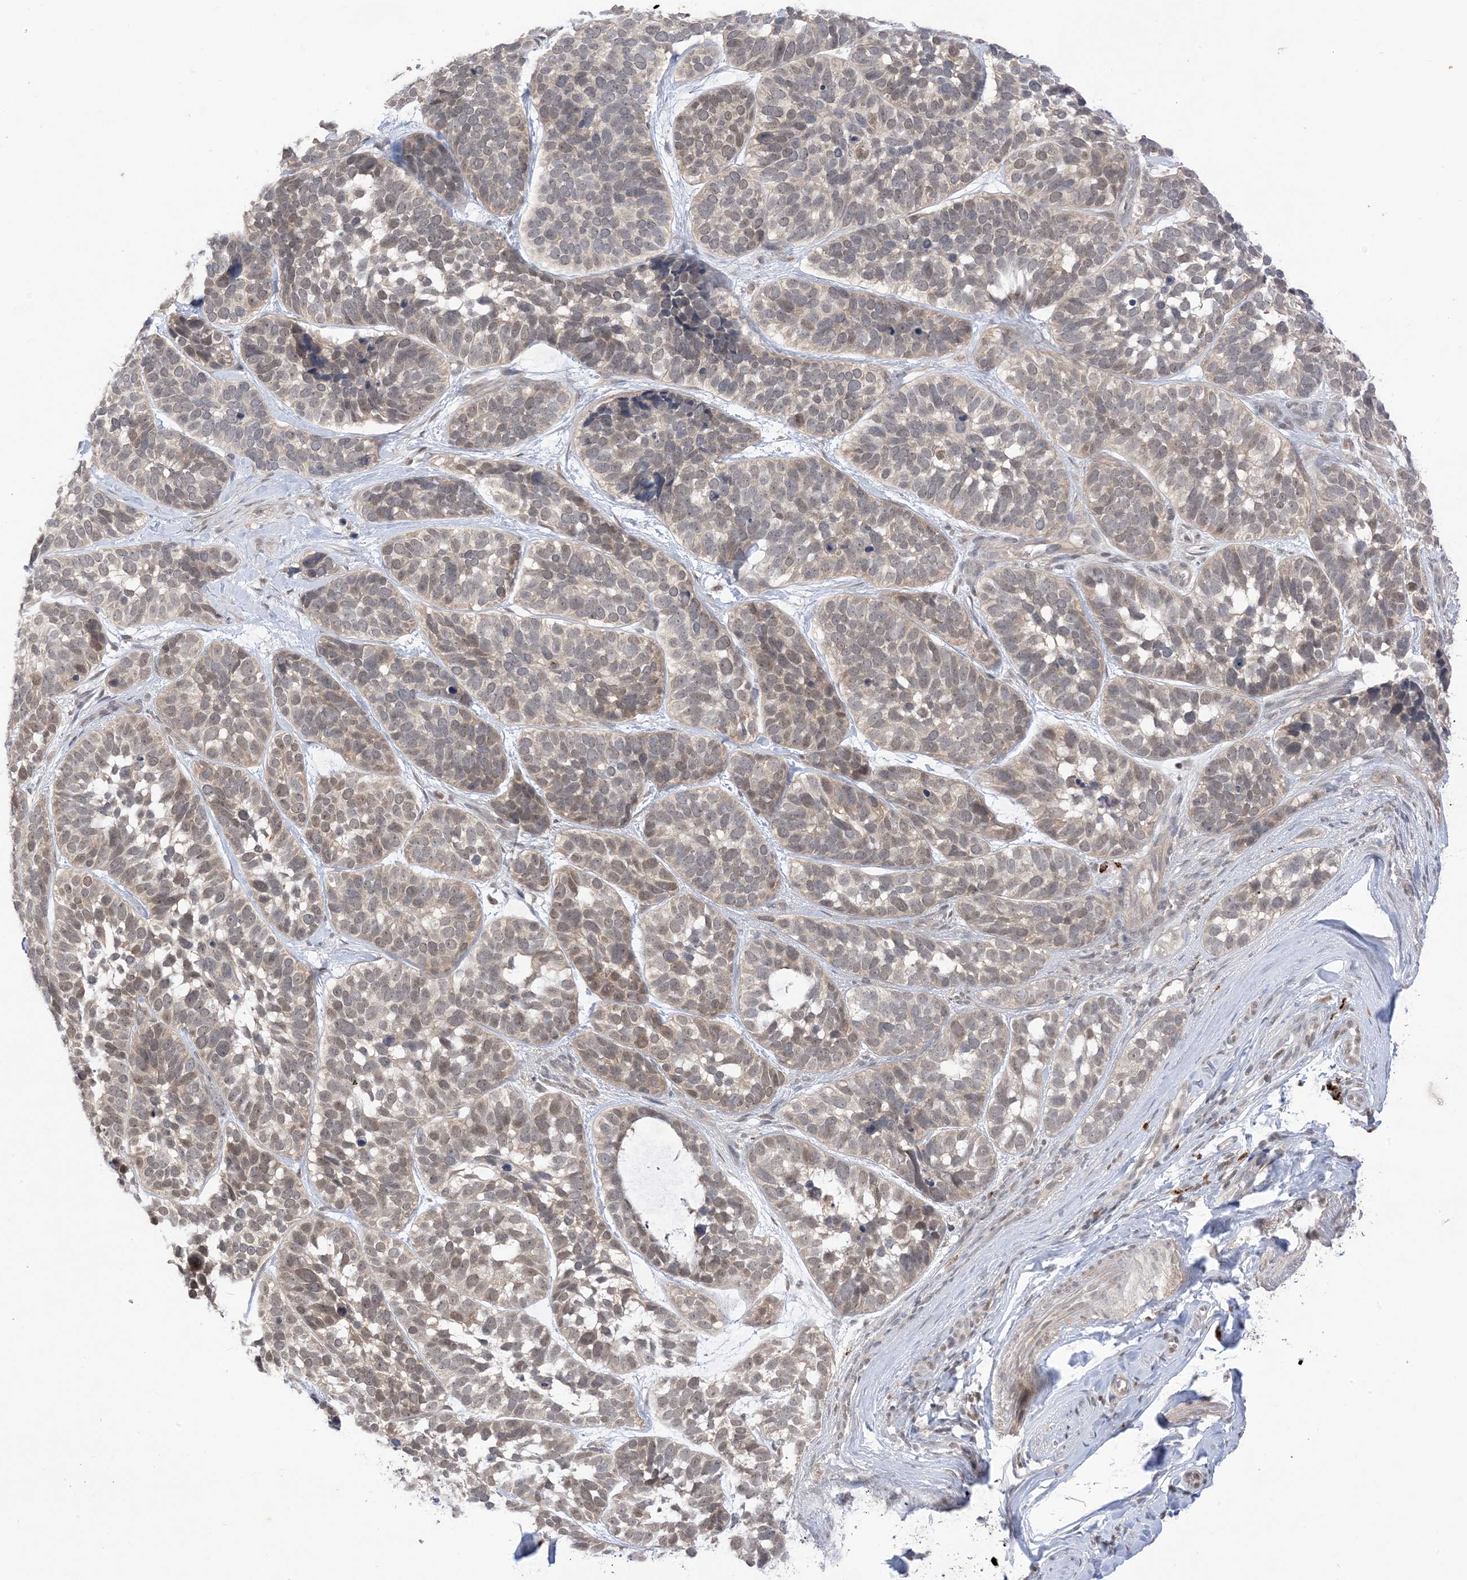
{"staining": {"intensity": "weak", "quantity": "25%-75%", "location": "nuclear"}, "tissue": "skin cancer", "cell_type": "Tumor cells", "image_type": "cancer", "snomed": [{"axis": "morphology", "description": "Basal cell carcinoma"}, {"axis": "topography", "description": "Skin"}], "caption": "Immunohistochemical staining of skin basal cell carcinoma reveals low levels of weak nuclear protein expression in approximately 25%-75% of tumor cells. The protein of interest is shown in brown color, while the nuclei are stained blue.", "gene": "RANBP9", "patient": {"sex": "male", "age": 62}}